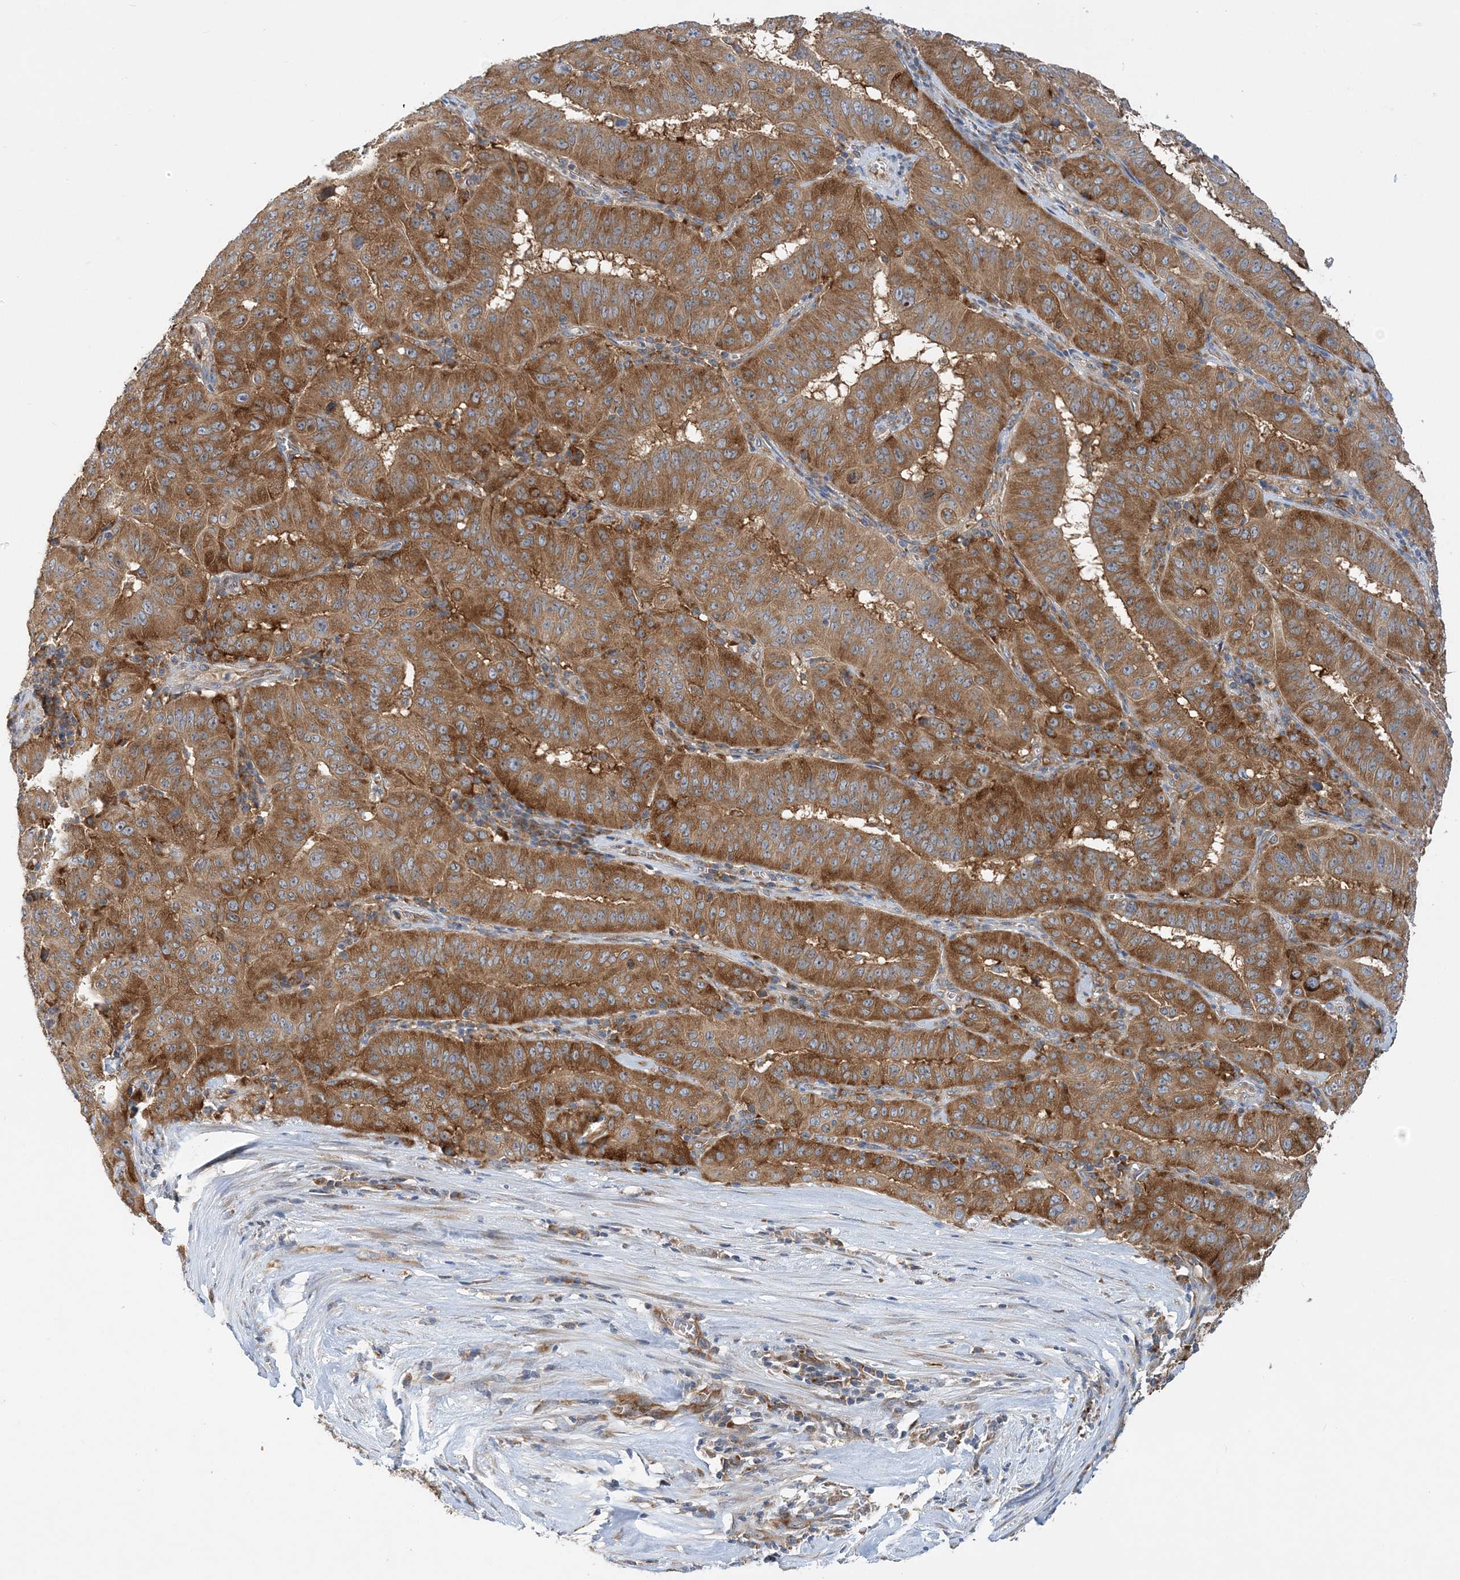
{"staining": {"intensity": "moderate", "quantity": ">75%", "location": "cytoplasmic/membranous"}, "tissue": "pancreatic cancer", "cell_type": "Tumor cells", "image_type": "cancer", "snomed": [{"axis": "morphology", "description": "Adenocarcinoma, NOS"}, {"axis": "topography", "description": "Pancreas"}], "caption": "DAB (3,3'-diaminobenzidine) immunohistochemical staining of pancreatic adenocarcinoma exhibits moderate cytoplasmic/membranous protein positivity in about >75% of tumor cells.", "gene": "LARP4B", "patient": {"sex": "male", "age": 63}}